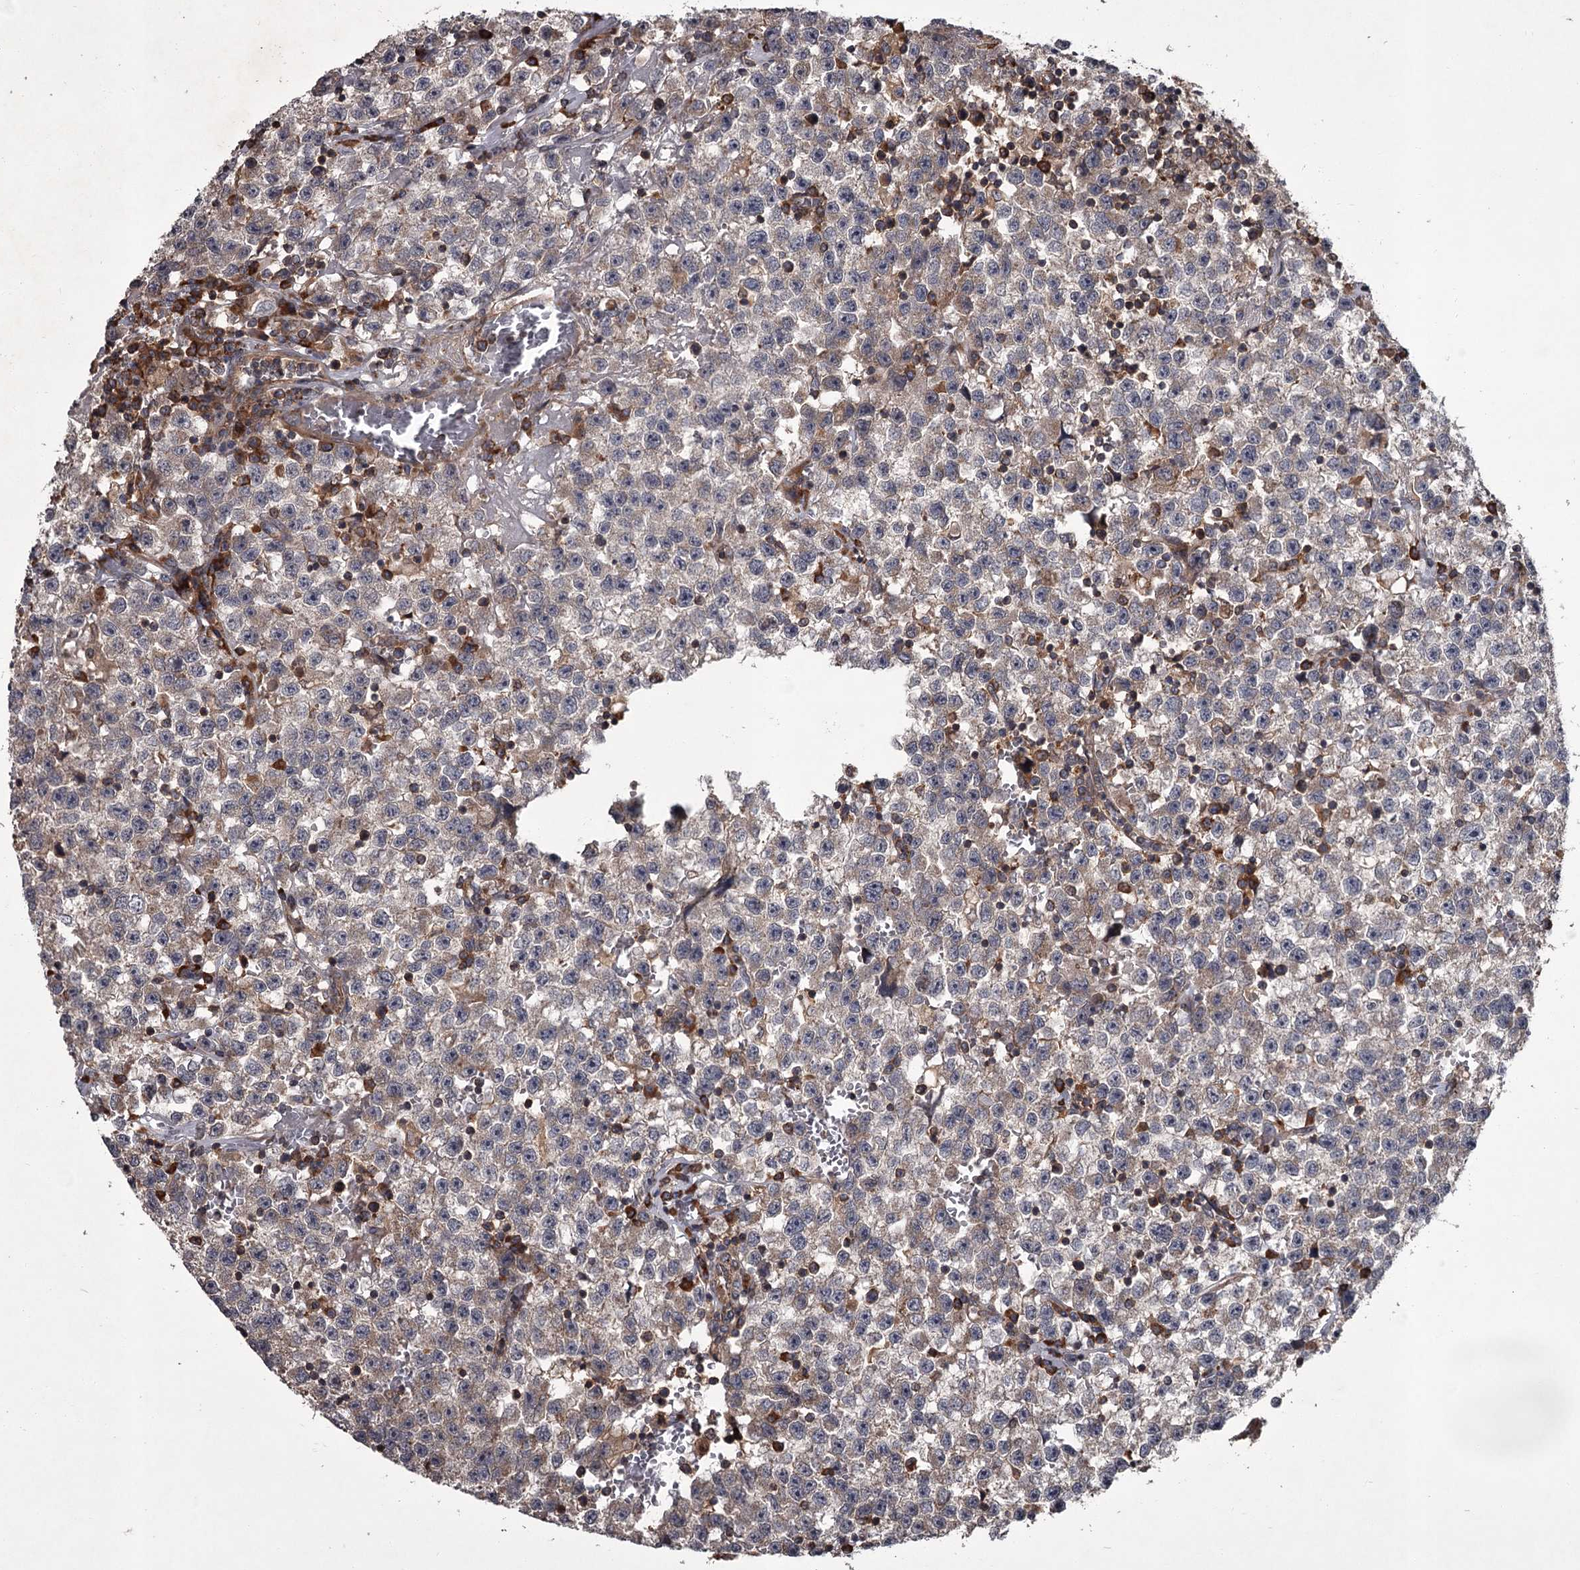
{"staining": {"intensity": "negative", "quantity": "none", "location": "none"}, "tissue": "testis cancer", "cell_type": "Tumor cells", "image_type": "cancer", "snomed": [{"axis": "morphology", "description": "Seminoma, NOS"}, {"axis": "topography", "description": "Testis"}], "caption": "A micrograph of human testis seminoma is negative for staining in tumor cells.", "gene": "UNC93B1", "patient": {"sex": "male", "age": 22}}